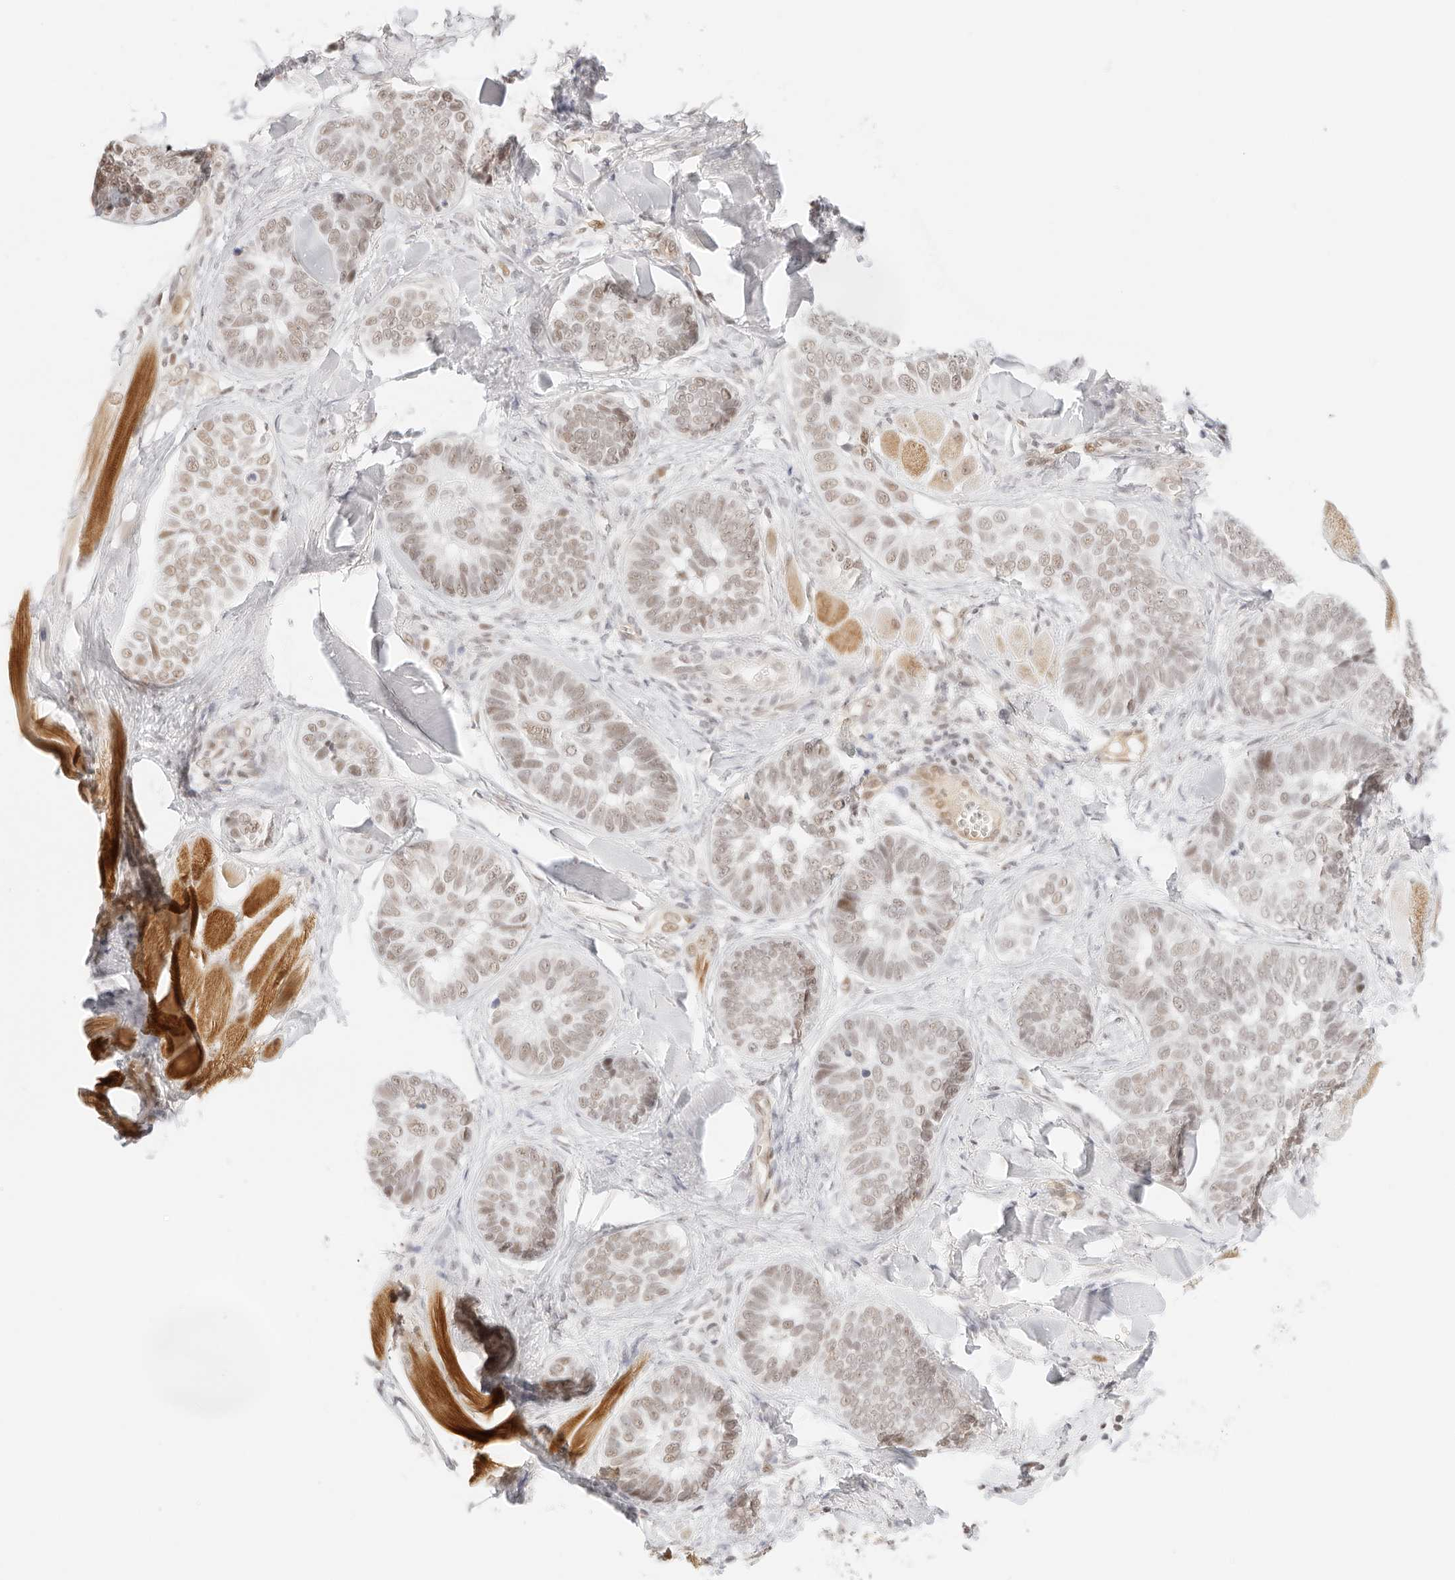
{"staining": {"intensity": "weak", "quantity": ">75%", "location": "nuclear"}, "tissue": "skin cancer", "cell_type": "Tumor cells", "image_type": "cancer", "snomed": [{"axis": "morphology", "description": "Basal cell carcinoma"}, {"axis": "topography", "description": "Skin"}], "caption": "Protein staining of skin cancer tissue displays weak nuclear staining in approximately >75% of tumor cells.", "gene": "ITGA6", "patient": {"sex": "male", "age": 62}}